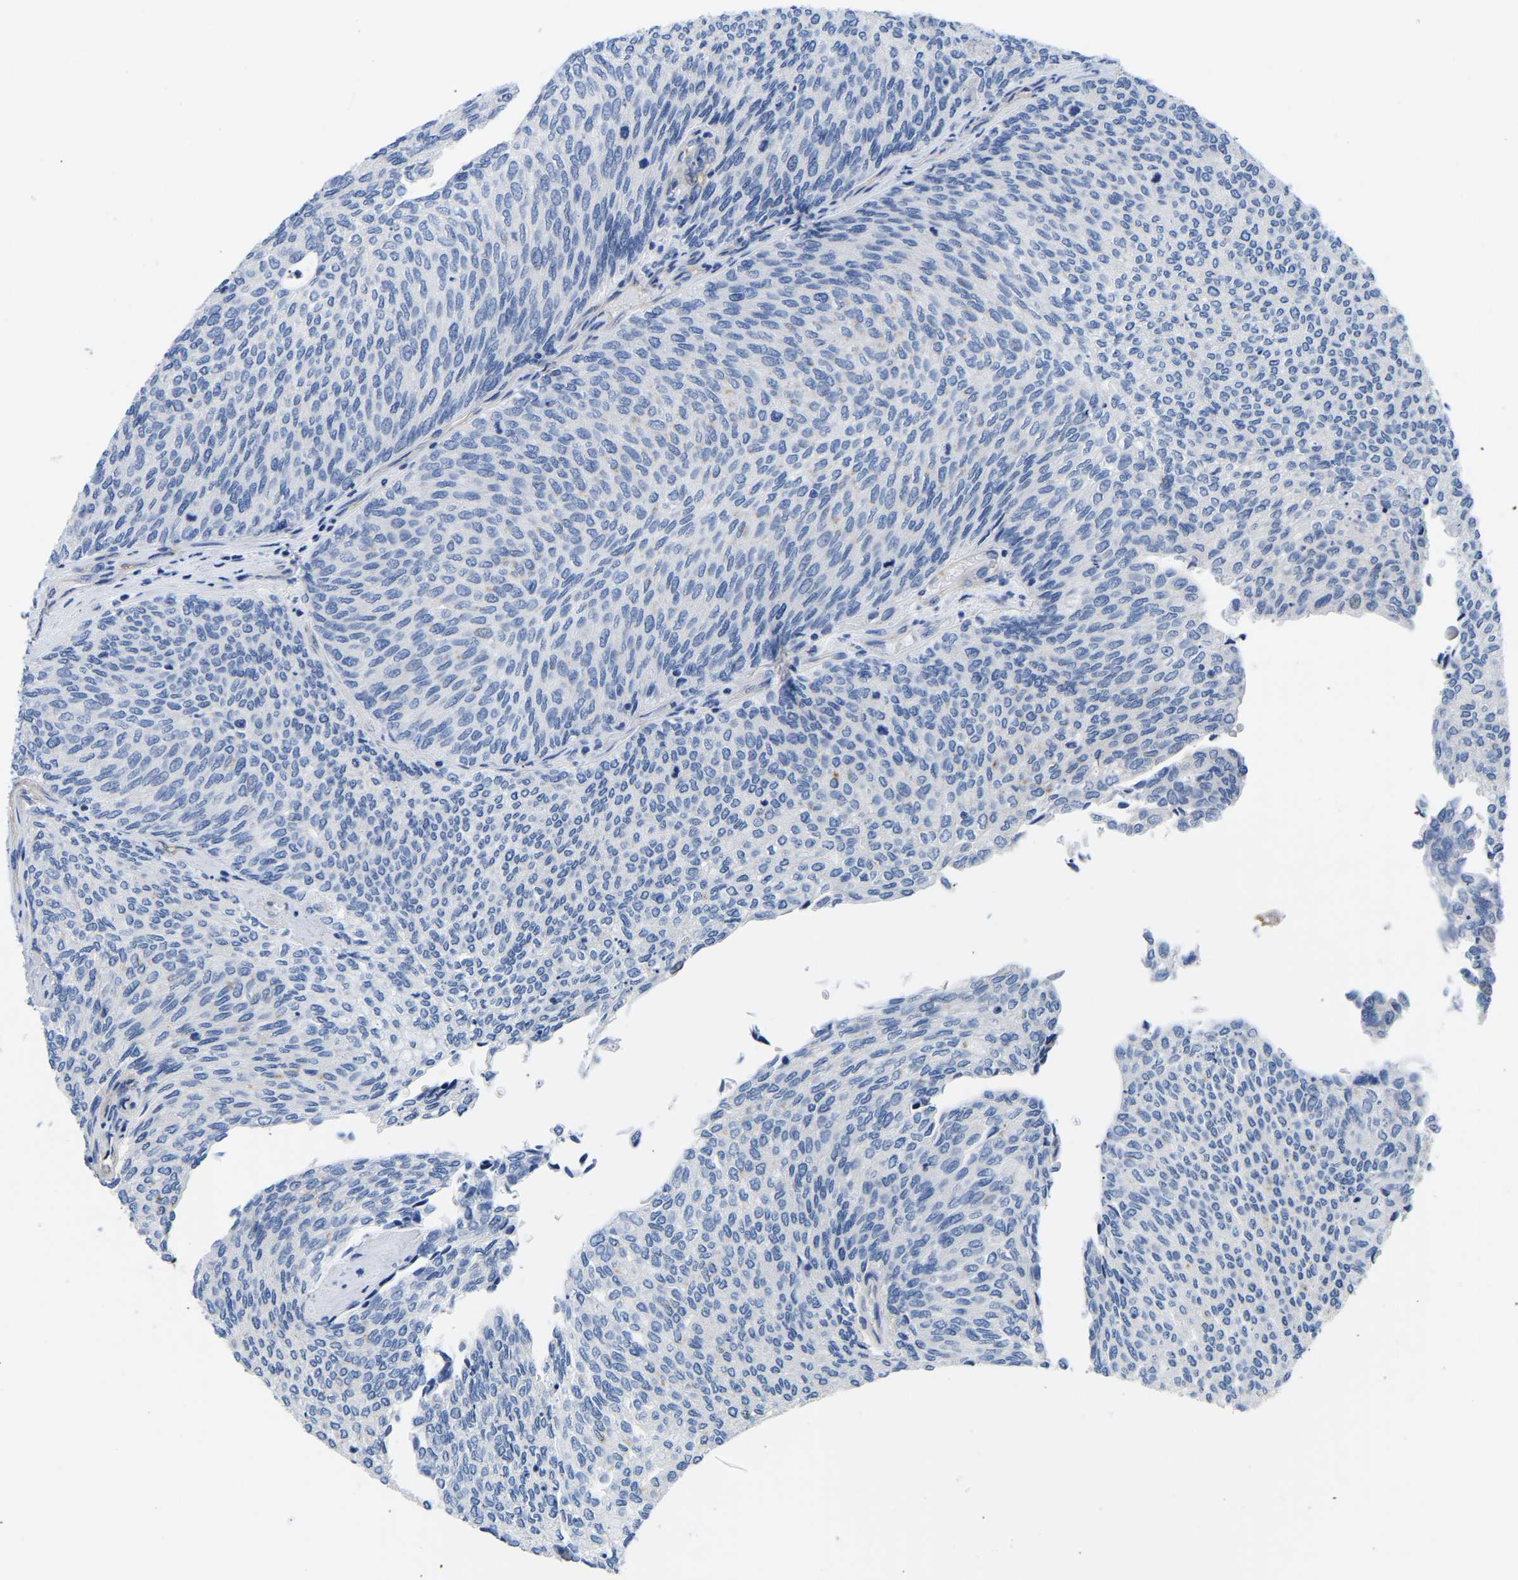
{"staining": {"intensity": "negative", "quantity": "none", "location": "none"}, "tissue": "urothelial cancer", "cell_type": "Tumor cells", "image_type": "cancer", "snomed": [{"axis": "morphology", "description": "Urothelial carcinoma, Low grade"}, {"axis": "topography", "description": "Urinary bladder"}], "caption": "This photomicrograph is of urothelial cancer stained with immunohistochemistry (IHC) to label a protein in brown with the nuclei are counter-stained blue. There is no expression in tumor cells.", "gene": "UPK3A", "patient": {"sex": "female", "age": 79}}